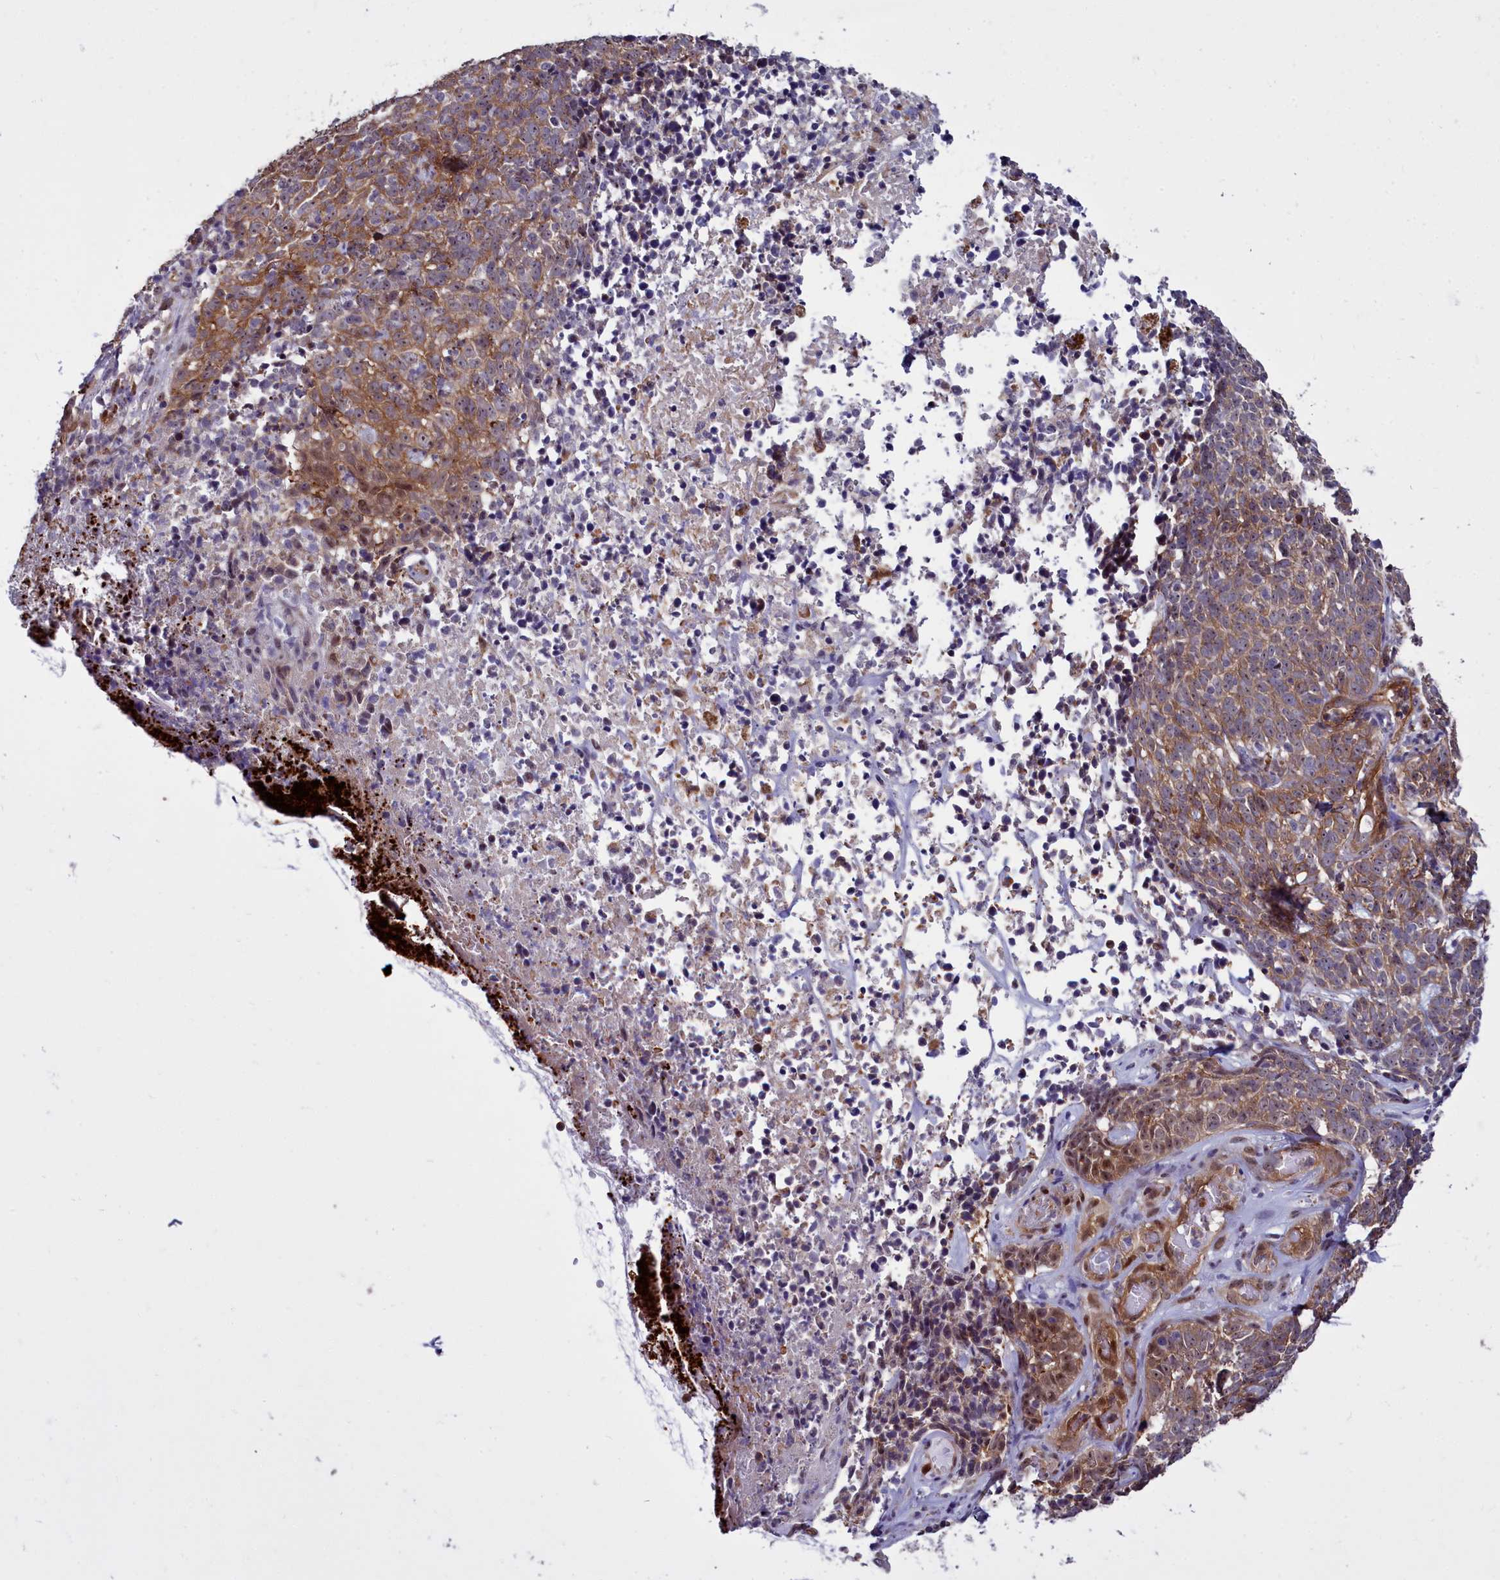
{"staining": {"intensity": "moderate", "quantity": ">75%", "location": "cytoplasmic/membranous"}, "tissue": "skin cancer", "cell_type": "Tumor cells", "image_type": "cancer", "snomed": [{"axis": "morphology", "description": "Basal cell carcinoma"}, {"axis": "topography", "description": "Skin"}], "caption": "This micrograph demonstrates immunohistochemistry (IHC) staining of human skin cancer (basal cell carcinoma), with medium moderate cytoplasmic/membranous expression in about >75% of tumor cells.", "gene": "BCAR1", "patient": {"sex": "female", "age": 84}}